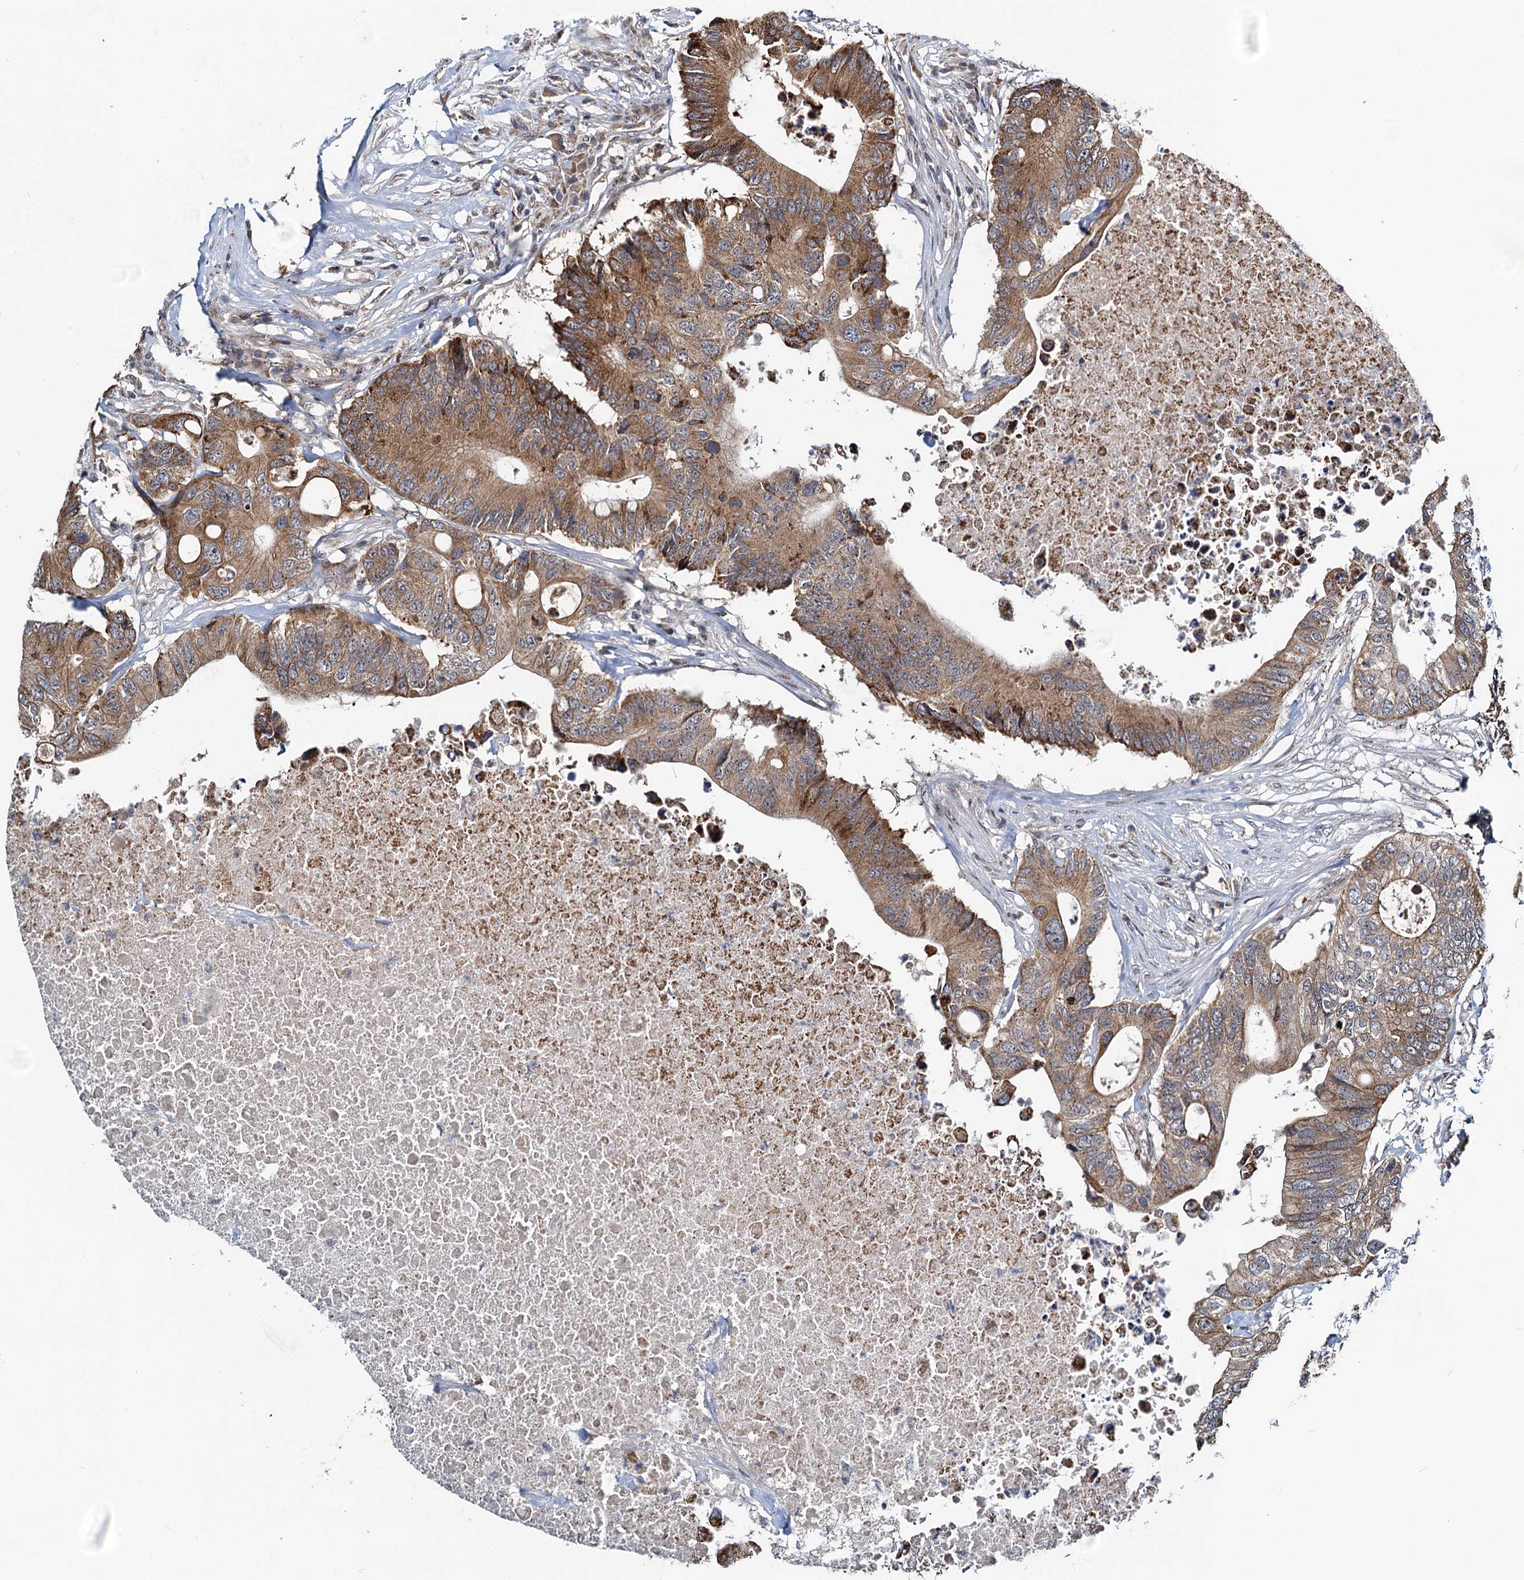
{"staining": {"intensity": "moderate", "quantity": ">75%", "location": "cytoplasmic/membranous"}, "tissue": "colorectal cancer", "cell_type": "Tumor cells", "image_type": "cancer", "snomed": [{"axis": "morphology", "description": "Adenocarcinoma, NOS"}, {"axis": "topography", "description": "Colon"}], "caption": "Colorectal cancer stained for a protein (brown) shows moderate cytoplasmic/membranous positive staining in about >75% of tumor cells.", "gene": "RITA1", "patient": {"sex": "male", "age": 71}}